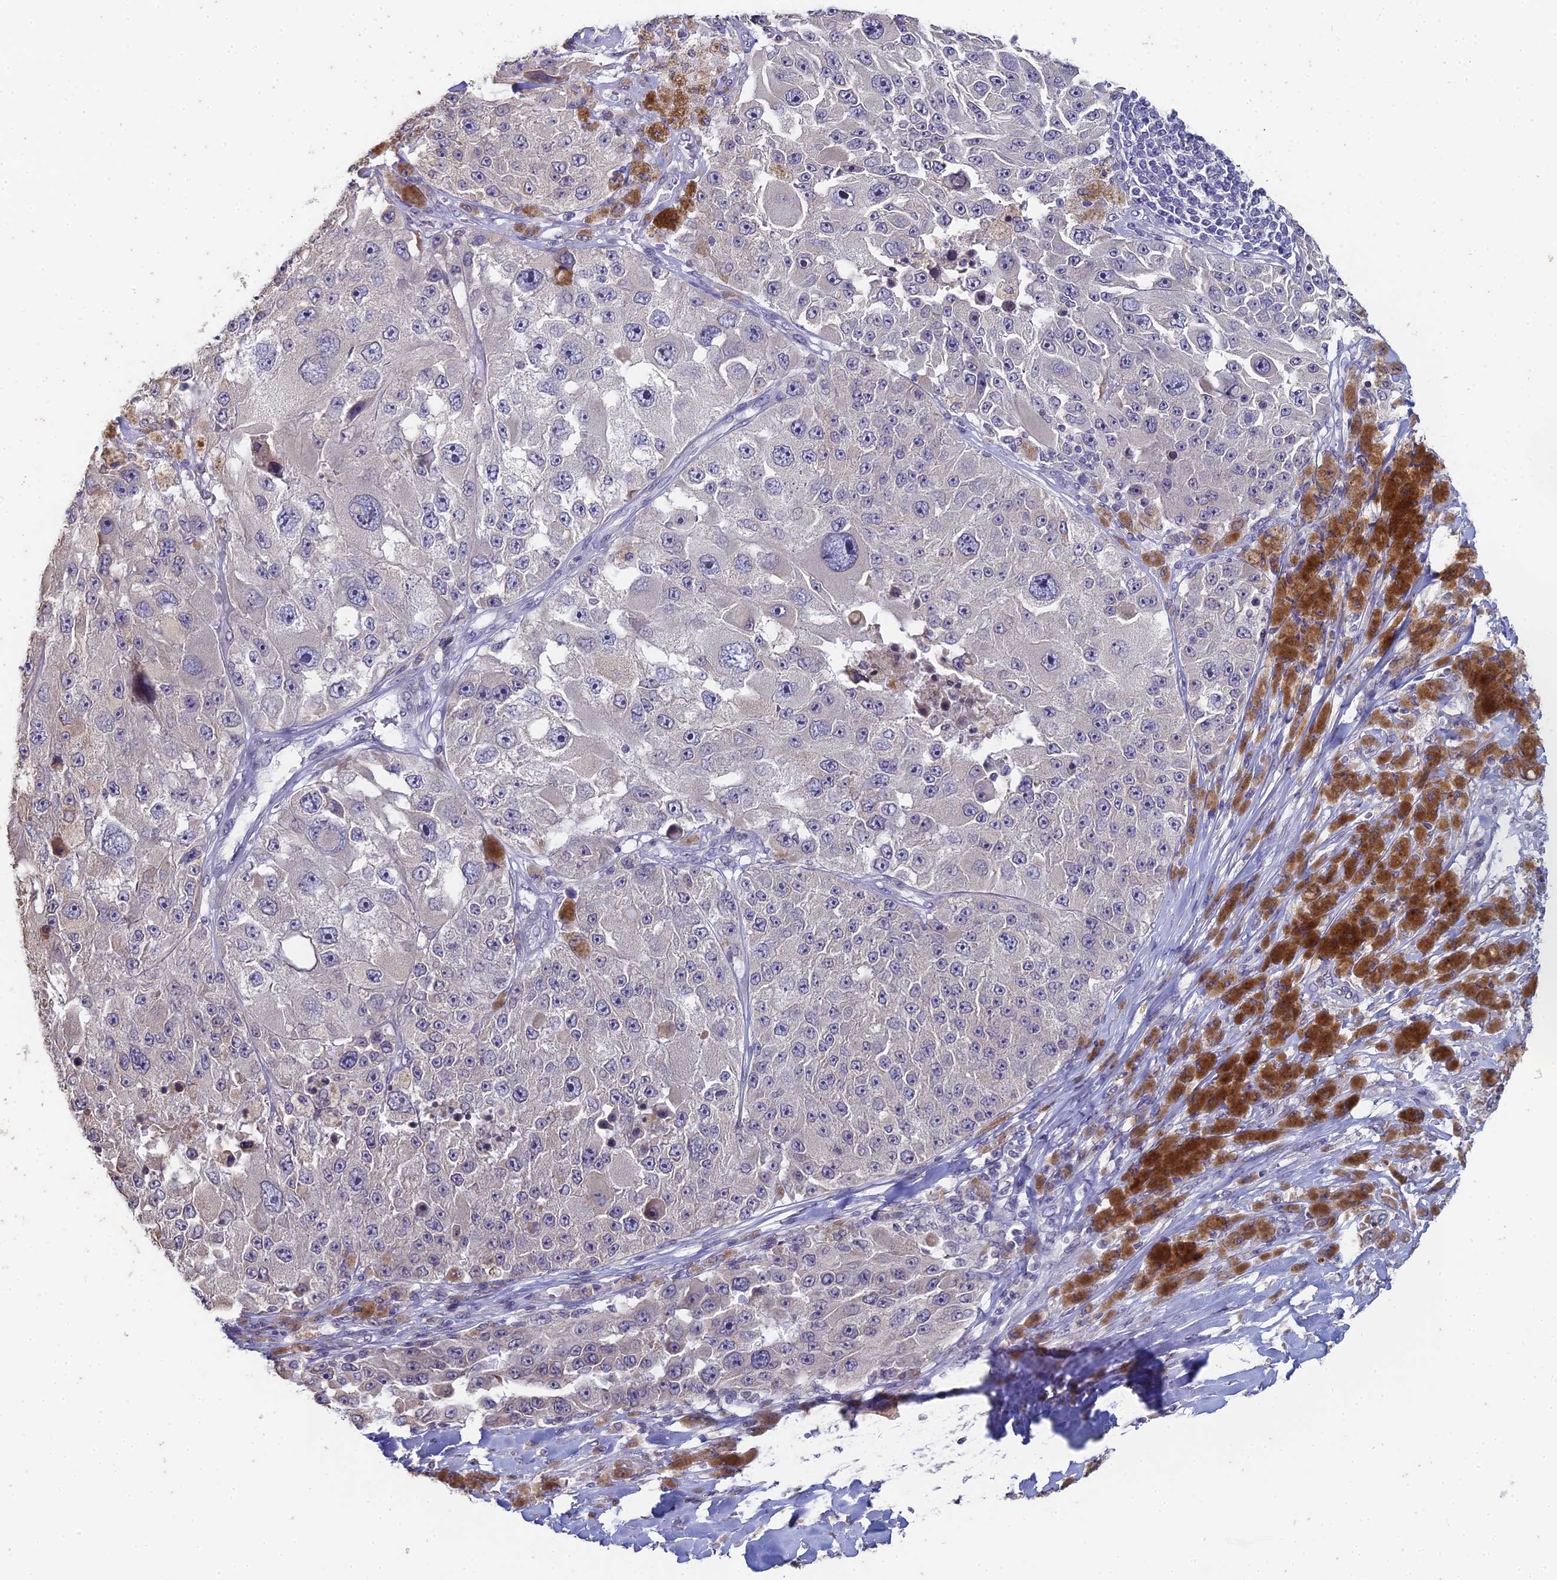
{"staining": {"intensity": "negative", "quantity": "none", "location": "none"}, "tissue": "melanoma", "cell_type": "Tumor cells", "image_type": "cancer", "snomed": [{"axis": "morphology", "description": "Malignant melanoma, Metastatic site"}, {"axis": "topography", "description": "Lymph node"}], "caption": "Protein analysis of malignant melanoma (metastatic site) demonstrates no significant positivity in tumor cells.", "gene": "PRR22", "patient": {"sex": "male", "age": 62}}